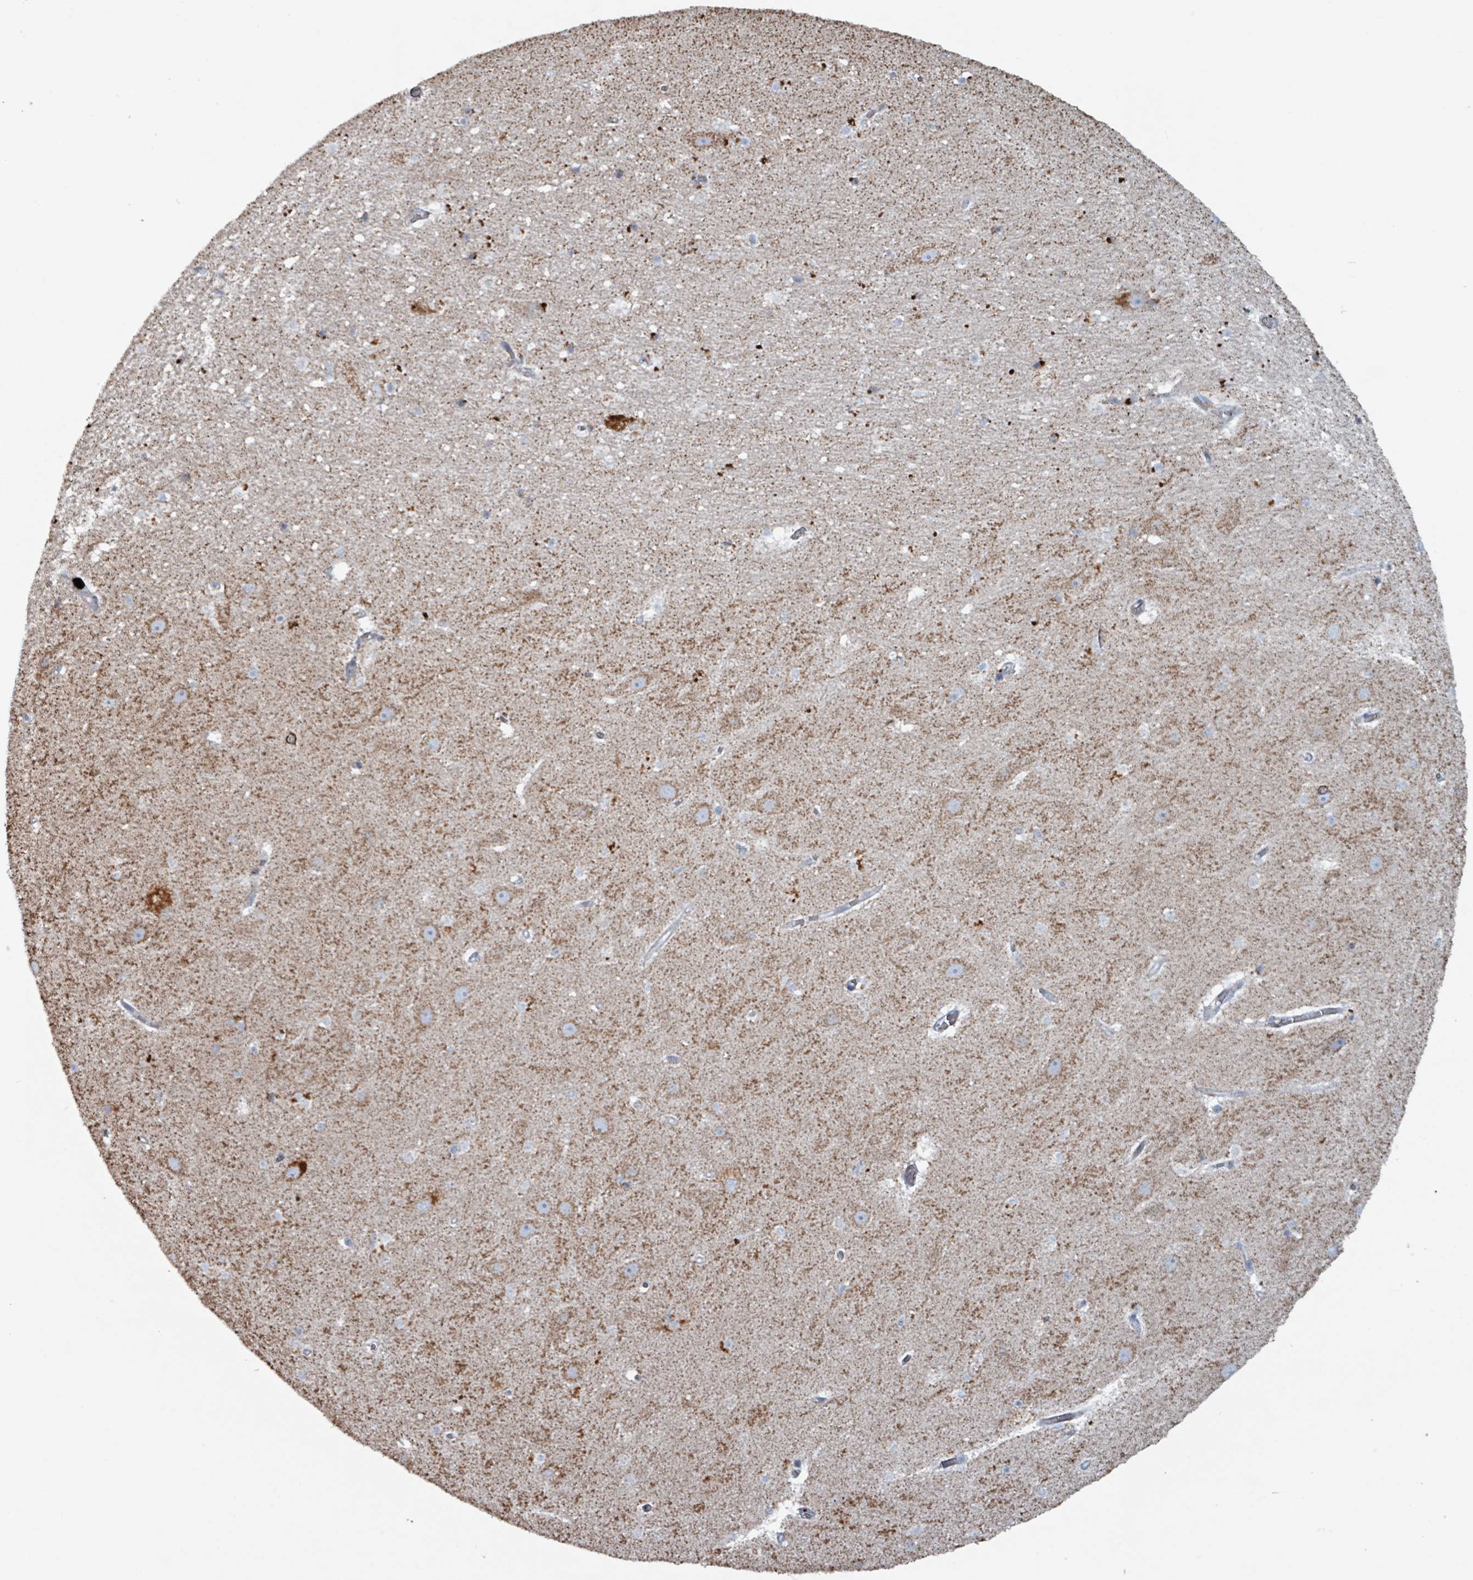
{"staining": {"intensity": "weak", "quantity": "<25%", "location": "cytoplasmic/membranous"}, "tissue": "hippocampus", "cell_type": "Glial cells", "image_type": "normal", "snomed": [{"axis": "morphology", "description": "Normal tissue, NOS"}, {"axis": "topography", "description": "Hippocampus"}], "caption": "High magnification brightfield microscopy of normal hippocampus stained with DAB (3,3'-diaminobenzidine) (brown) and counterstained with hematoxylin (blue): glial cells show no significant positivity. The staining was performed using DAB to visualize the protein expression in brown, while the nuclei were stained in blue with hematoxylin (Magnification: 20x).", "gene": "ABHD18", "patient": {"sex": "male", "age": 37}}